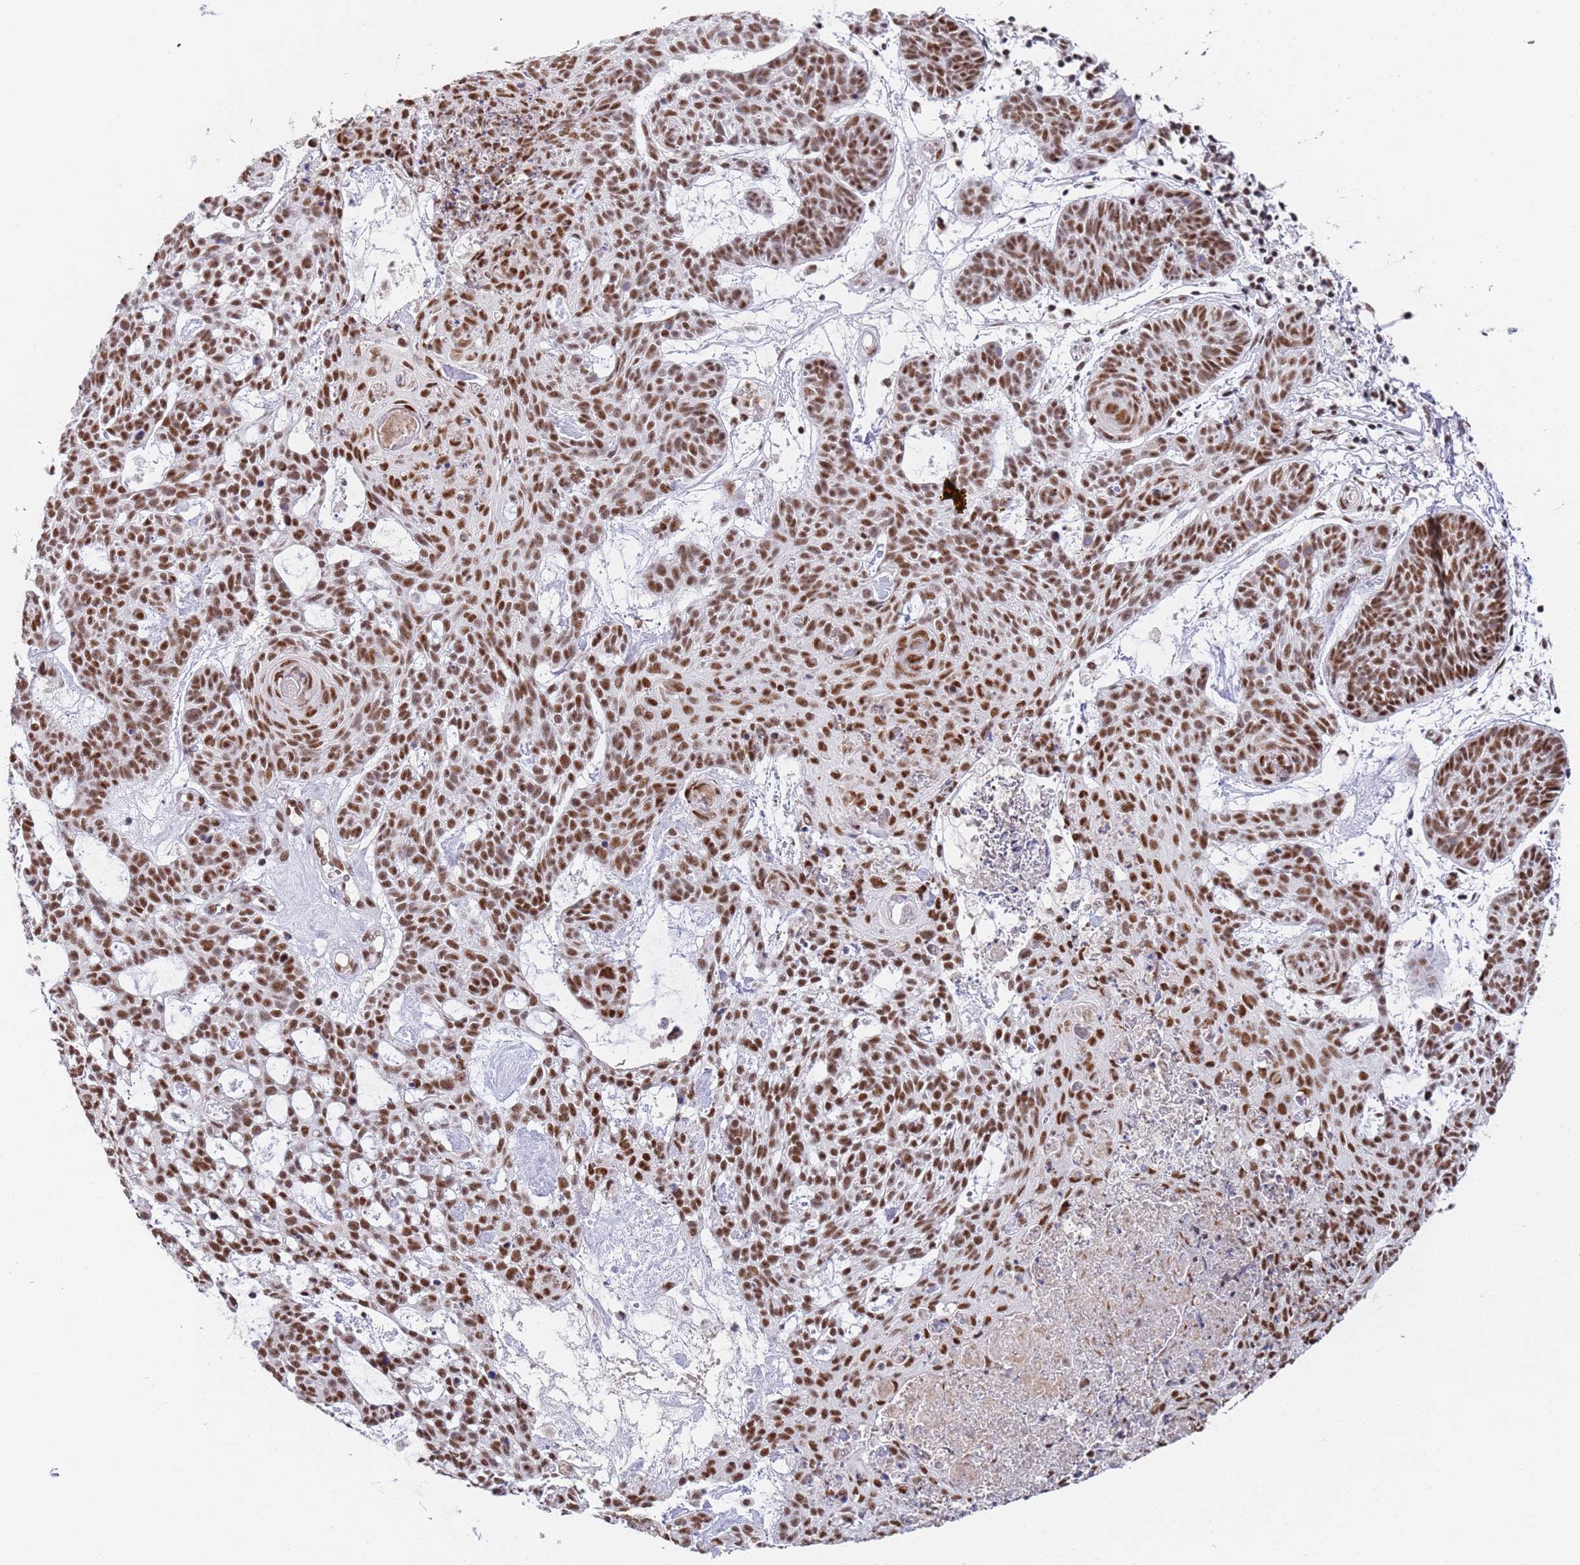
{"staining": {"intensity": "strong", "quantity": ">75%", "location": "nuclear"}, "tissue": "skin cancer", "cell_type": "Tumor cells", "image_type": "cancer", "snomed": [{"axis": "morphology", "description": "Basal cell carcinoma"}, {"axis": "topography", "description": "Skin"}], "caption": "Immunohistochemistry image of skin cancer stained for a protein (brown), which displays high levels of strong nuclear positivity in approximately >75% of tumor cells.", "gene": "AKAP8L", "patient": {"sex": "female", "age": 89}}